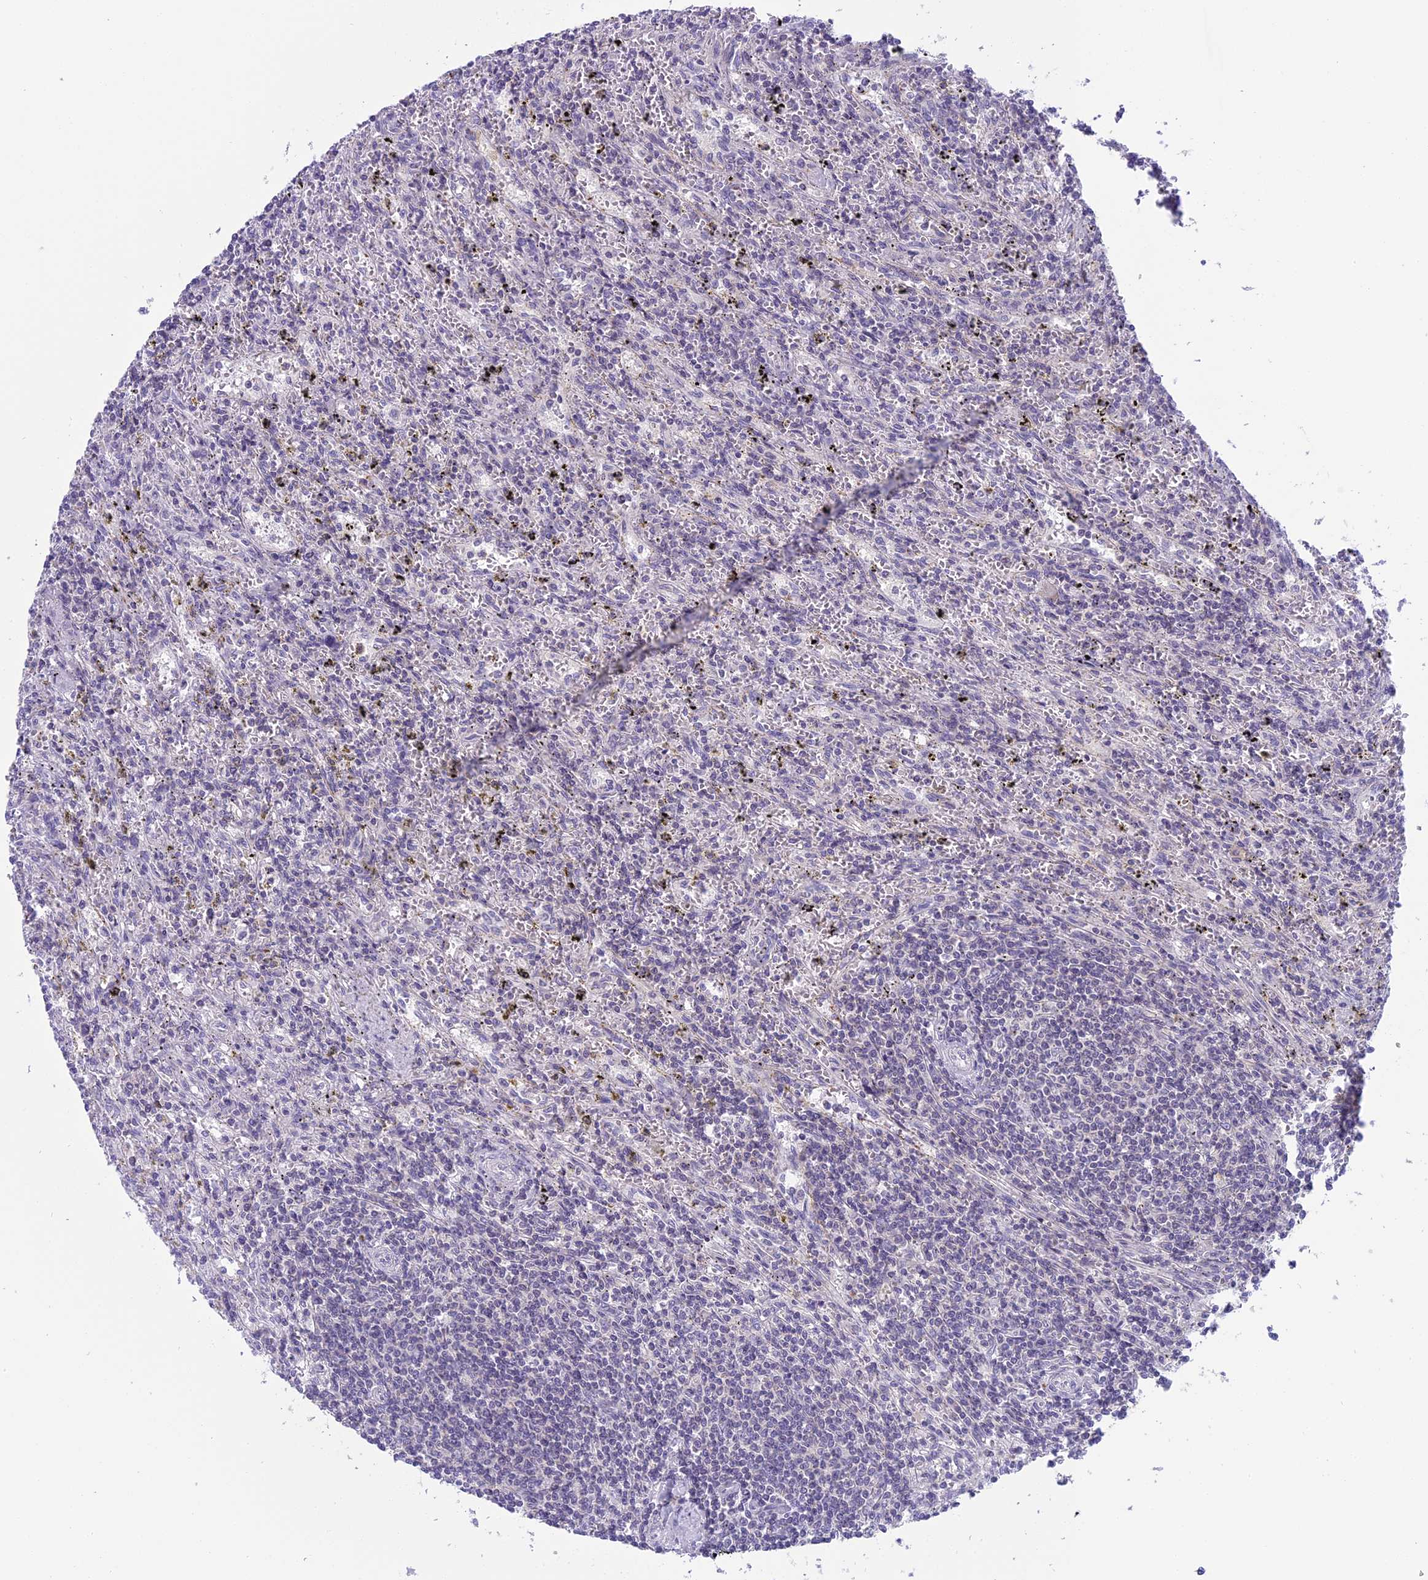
{"staining": {"intensity": "negative", "quantity": "none", "location": "none"}, "tissue": "lymphoma", "cell_type": "Tumor cells", "image_type": "cancer", "snomed": [{"axis": "morphology", "description": "Malignant lymphoma, non-Hodgkin's type, Low grade"}, {"axis": "topography", "description": "Spleen"}], "caption": "Tumor cells are negative for protein expression in human low-grade malignant lymphoma, non-Hodgkin's type.", "gene": "ARHGEF37", "patient": {"sex": "male", "age": 76}}